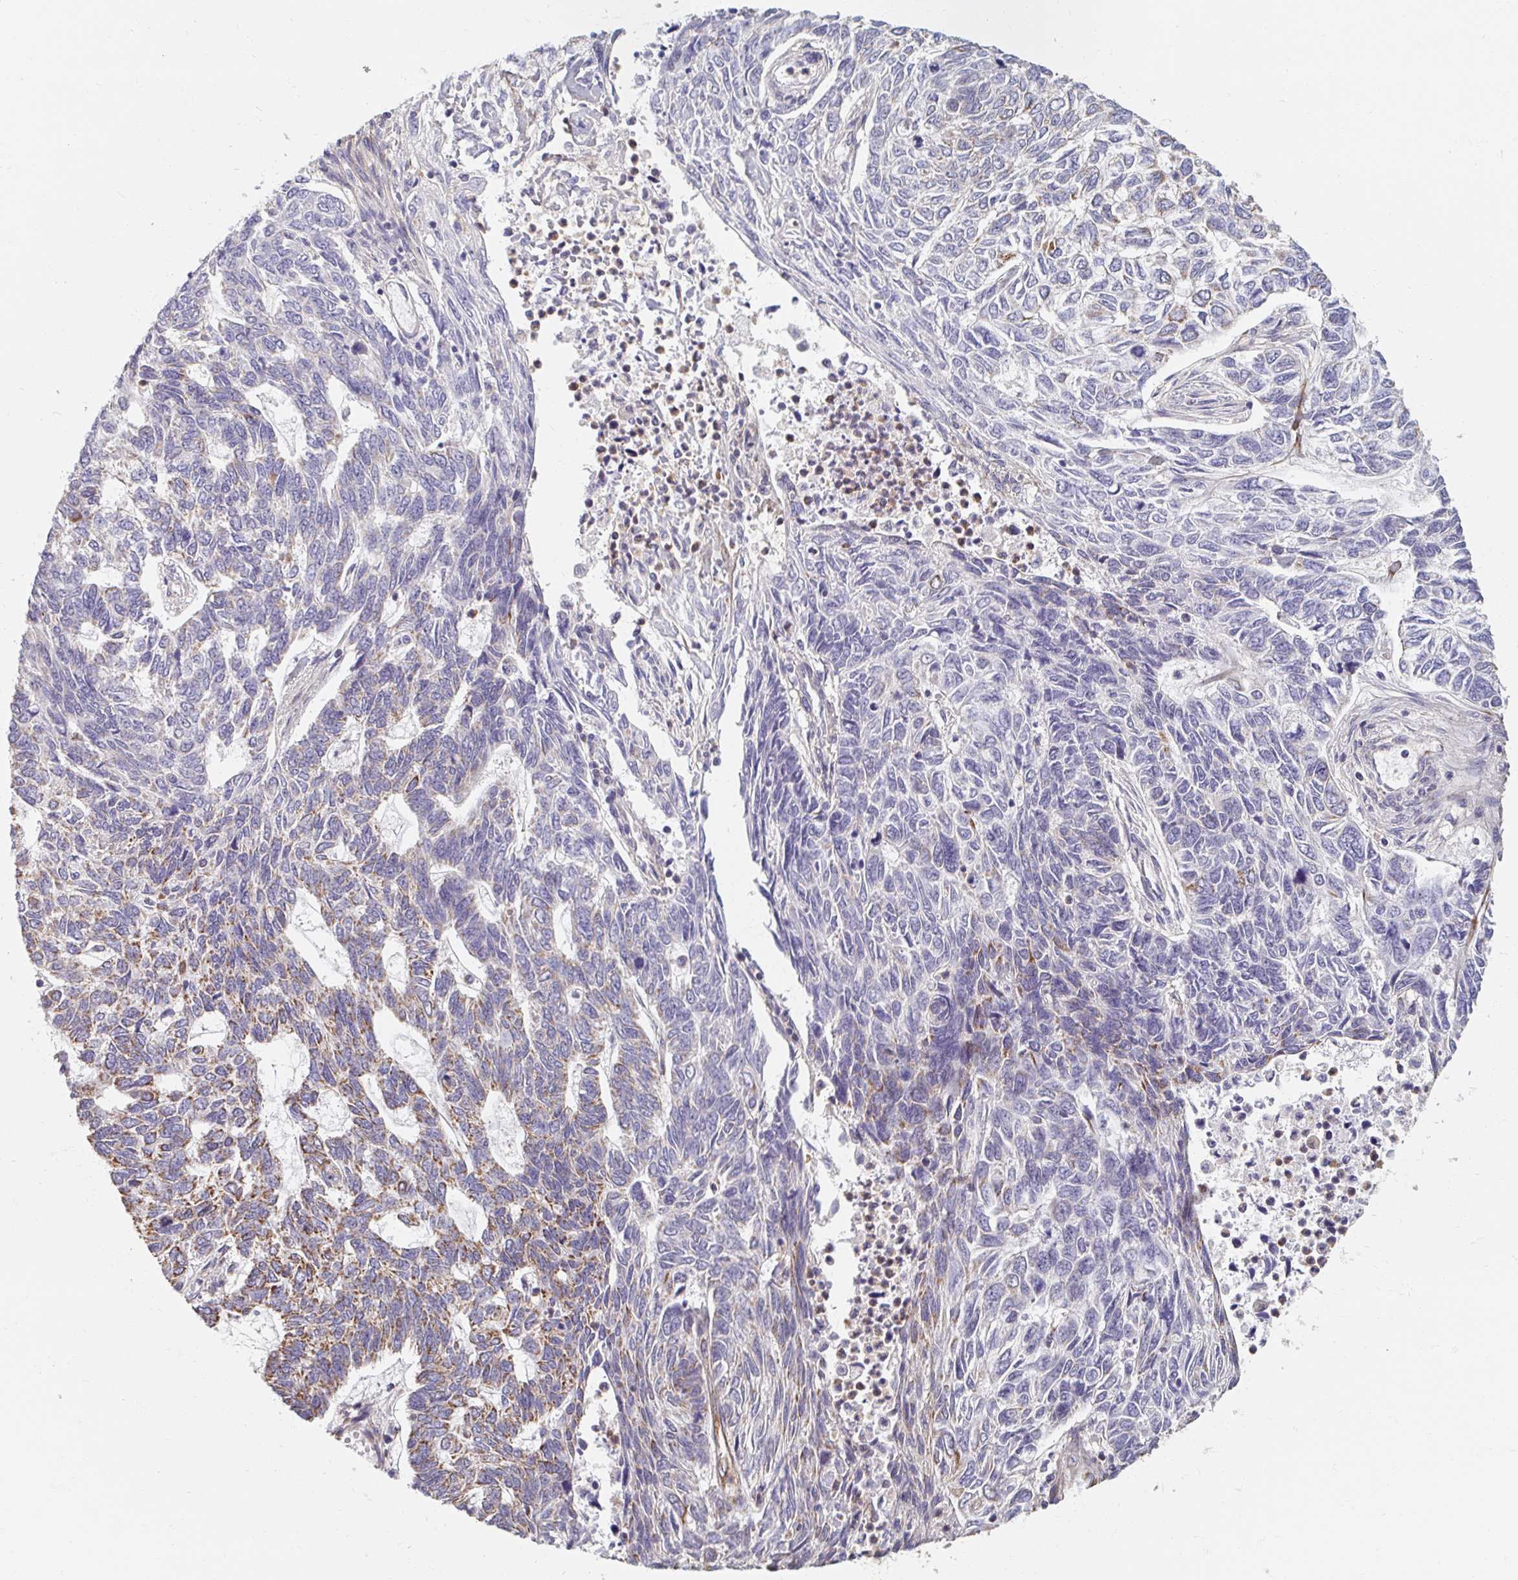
{"staining": {"intensity": "moderate", "quantity": "<25%", "location": "cytoplasmic/membranous"}, "tissue": "skin cancer", "cell_type": "Tumor cells", "image_type": "cancer", "snomed": [{"axis": "morphology", "description": "Basal cell carcinoma"}, {"axis": "topography", "description": "Skin"}], "caption": "Tumor cells exhibit moderate cytoplasmic/membranous staining in approximately <25% of cells in basal cell carcinoma (skin).", "gene": "MAVS", "patient": {"sex": "female", "age": 65}}